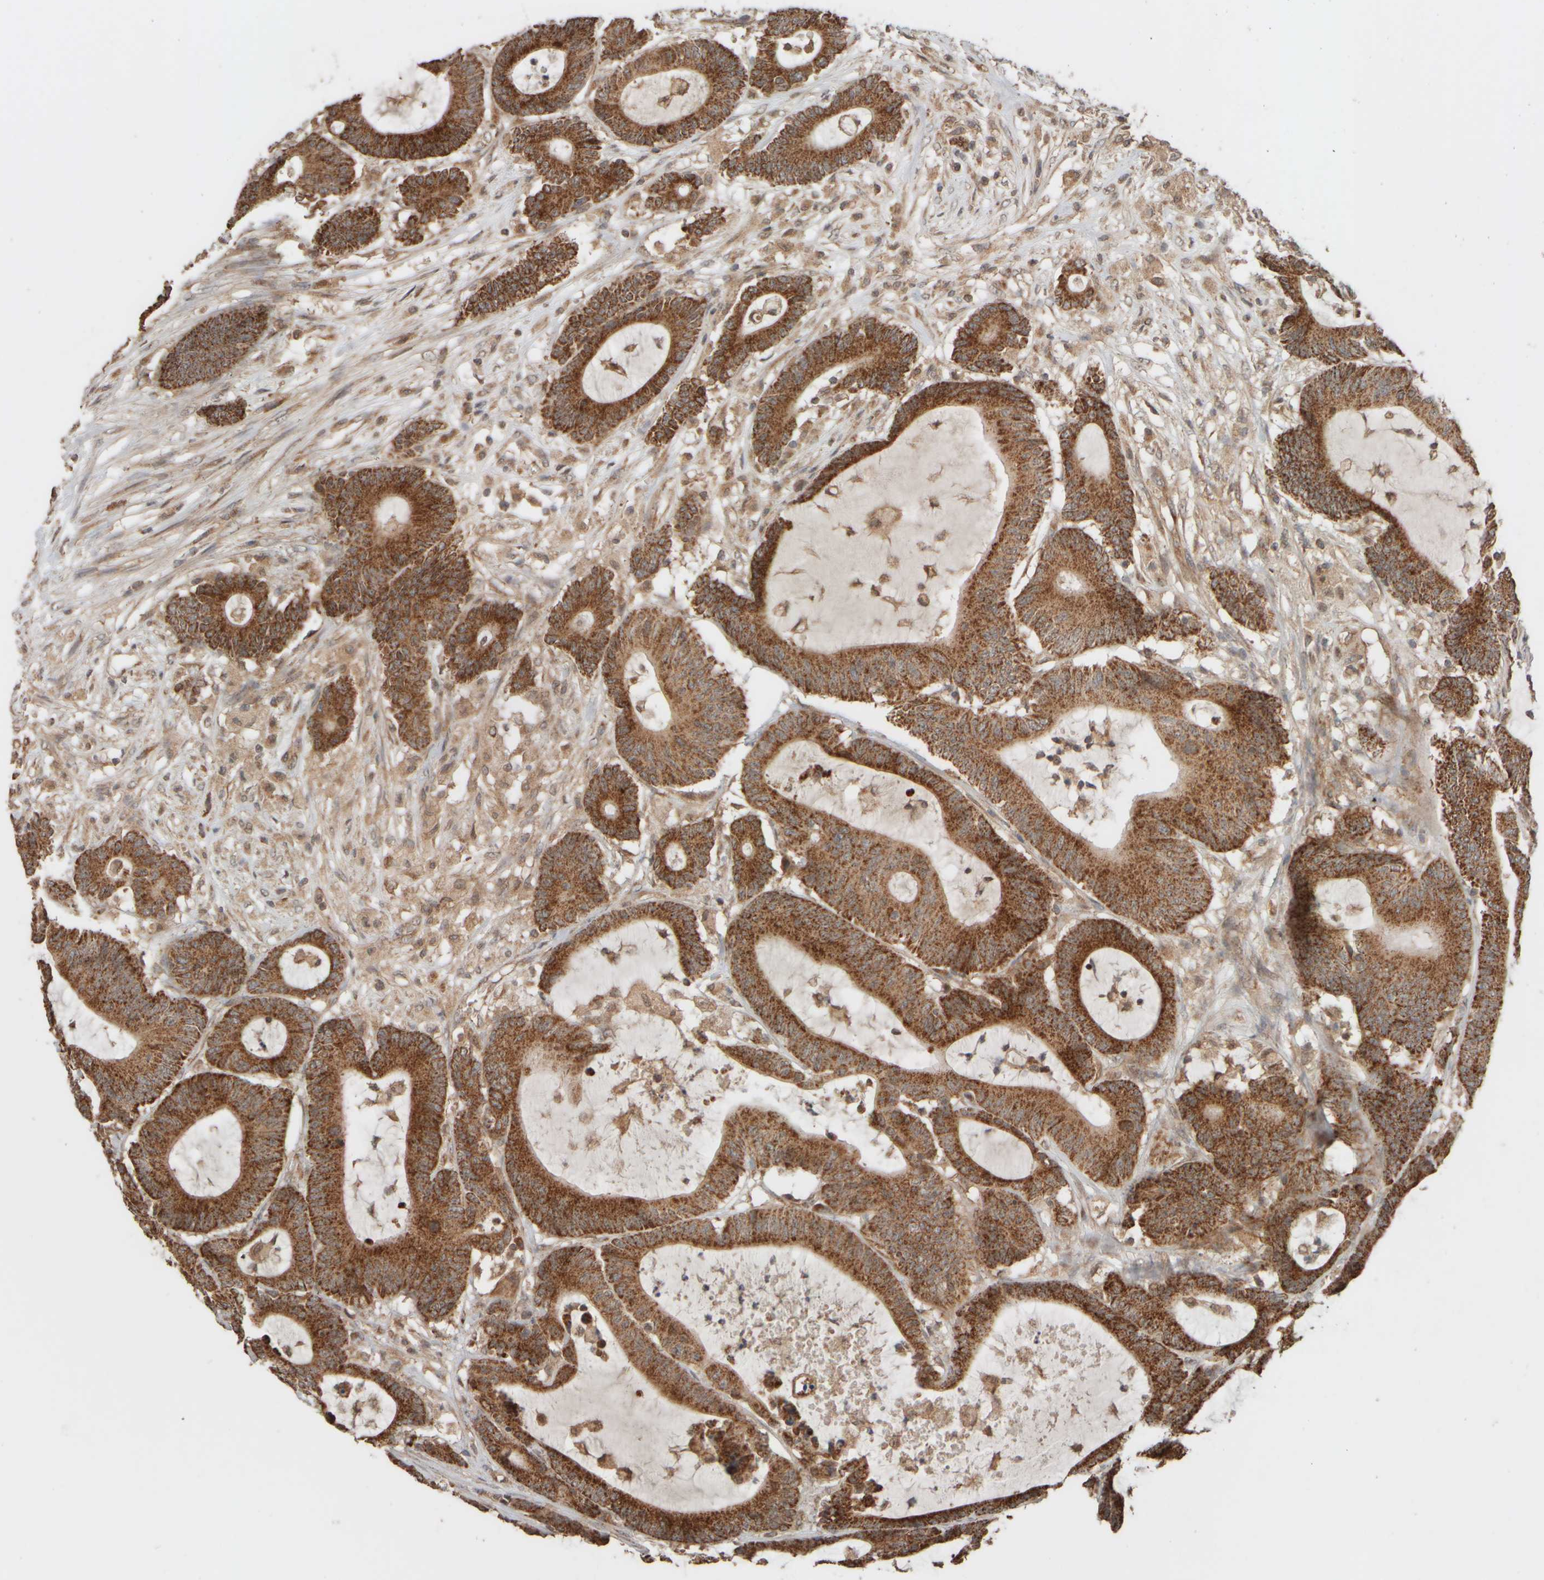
{"staining": {"intensity": "strong", "quantity": ">75%", "location": "cytoplasmic/membranous"}, "tissue": "colorectal cancer", "cell_type": "Tumor cells", "image_type": "cancer", "snomed": [{"axis": "morphology", "description": "Adenocarcinoma, NOS"}, {"axis": "topography", "description": "Colon"}], "caption": "Immunohistochemistry (IHC) staining of colorectal cancer, which shows high levels of strong cytoplasmic/membranous positivity in approximately >75% of tumor cells indicating strong cytoplasmic/membranous protein expression. The staining was performed using DAB (brown) for protein detection and nuclei were counterstained in hematoxylin (blue).", "gene": "EIF2B3", "patient": {"sex": "female", "age": 84}}